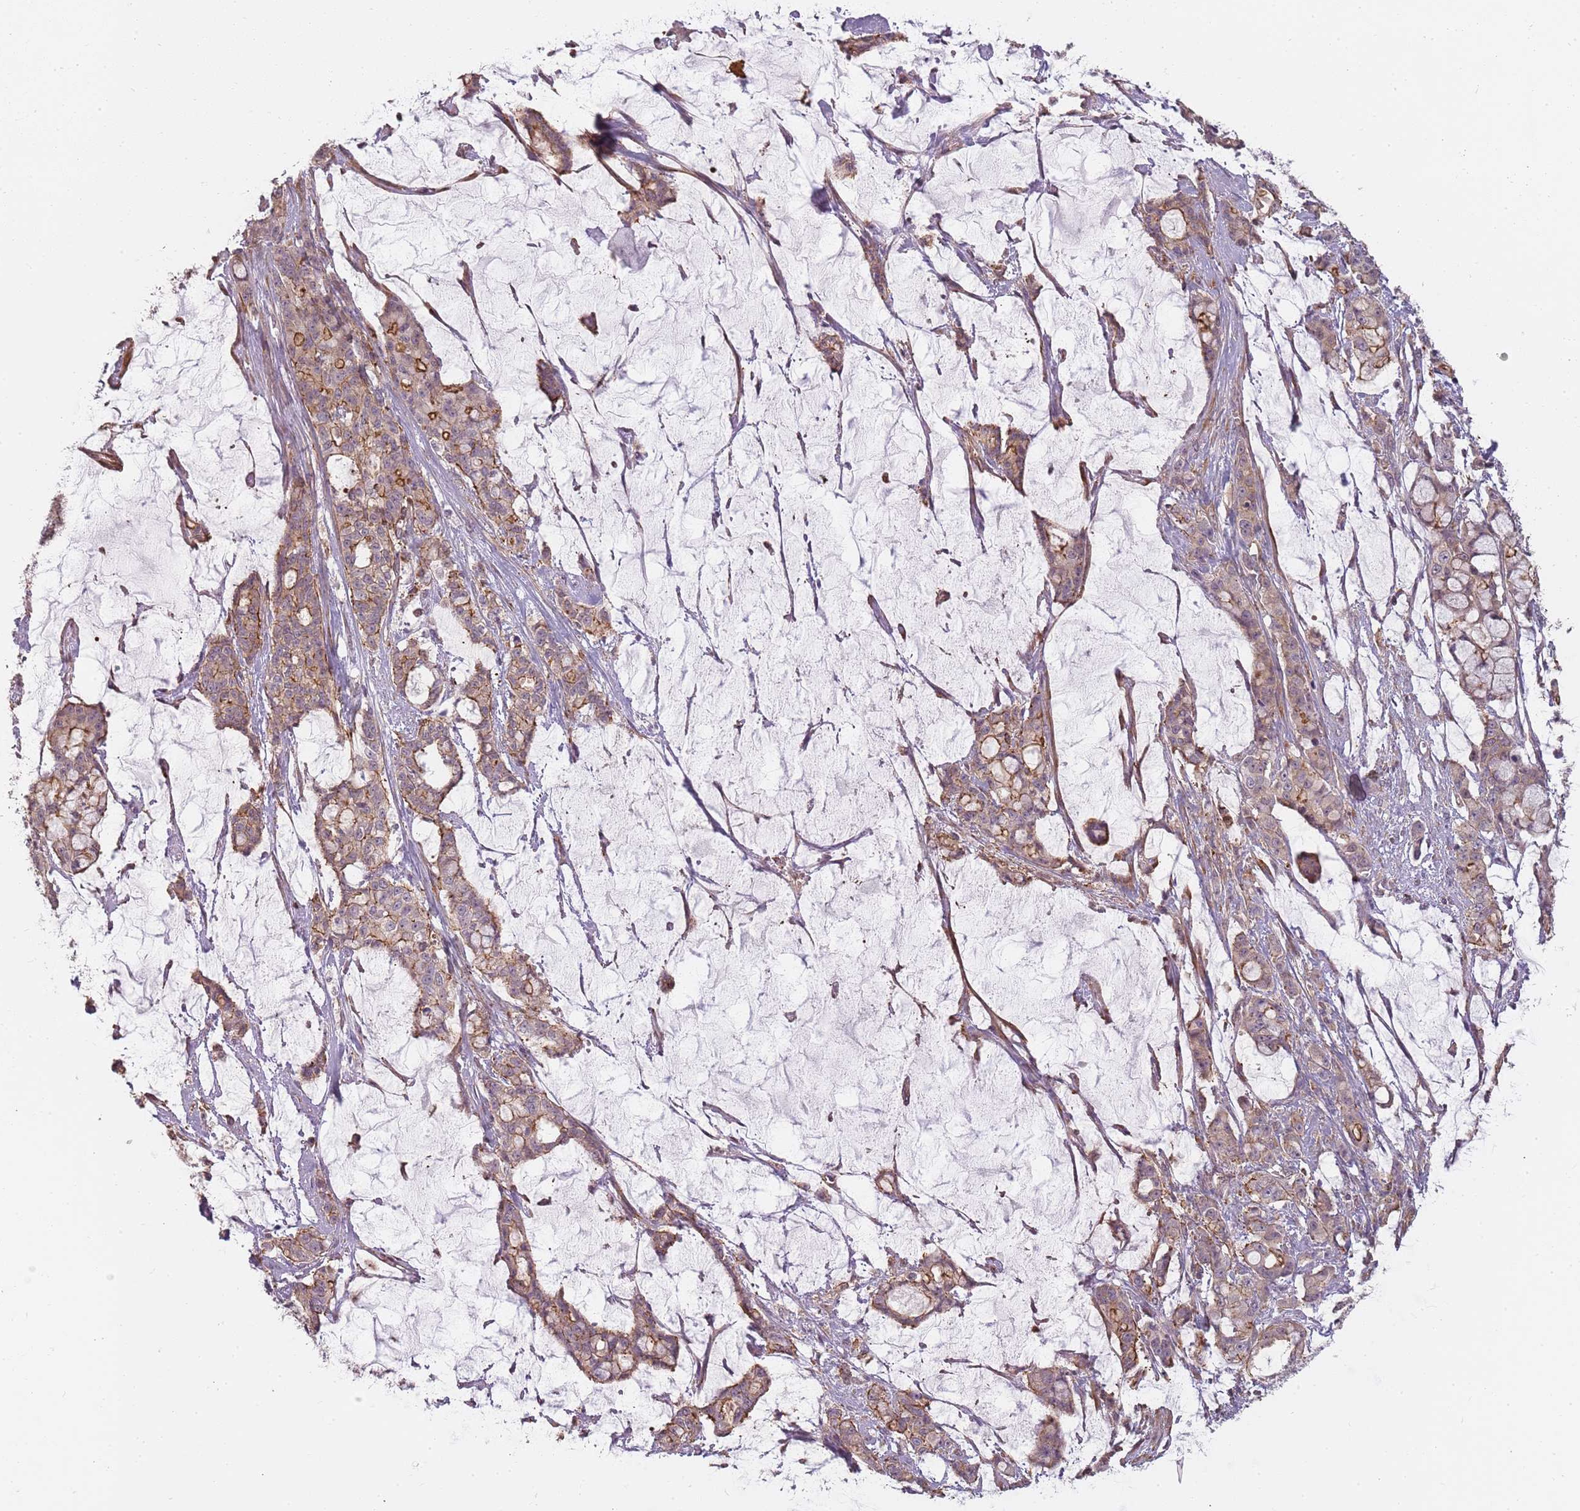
{"staining": {"intensity": "weak", "quantity": "25%-75%", "location": "cytoplasmic/membranous"}, "tissue": "pancreatic cancer", "cell_type": "Tumor cells", "image_type": "cancer", "snomed": [{"axis": "morphology", "description": "Adenocarcinoma, NOS"}, {"axis": "topography", "description": "Pancreas"}], "caption": "Human pancreatic cancer (adenocarcinoma) stained with a protein marker displays weak staining in tumor cells.", "gene": "PPP1R14C", "patient": {"sex": "female", "age": 73}}